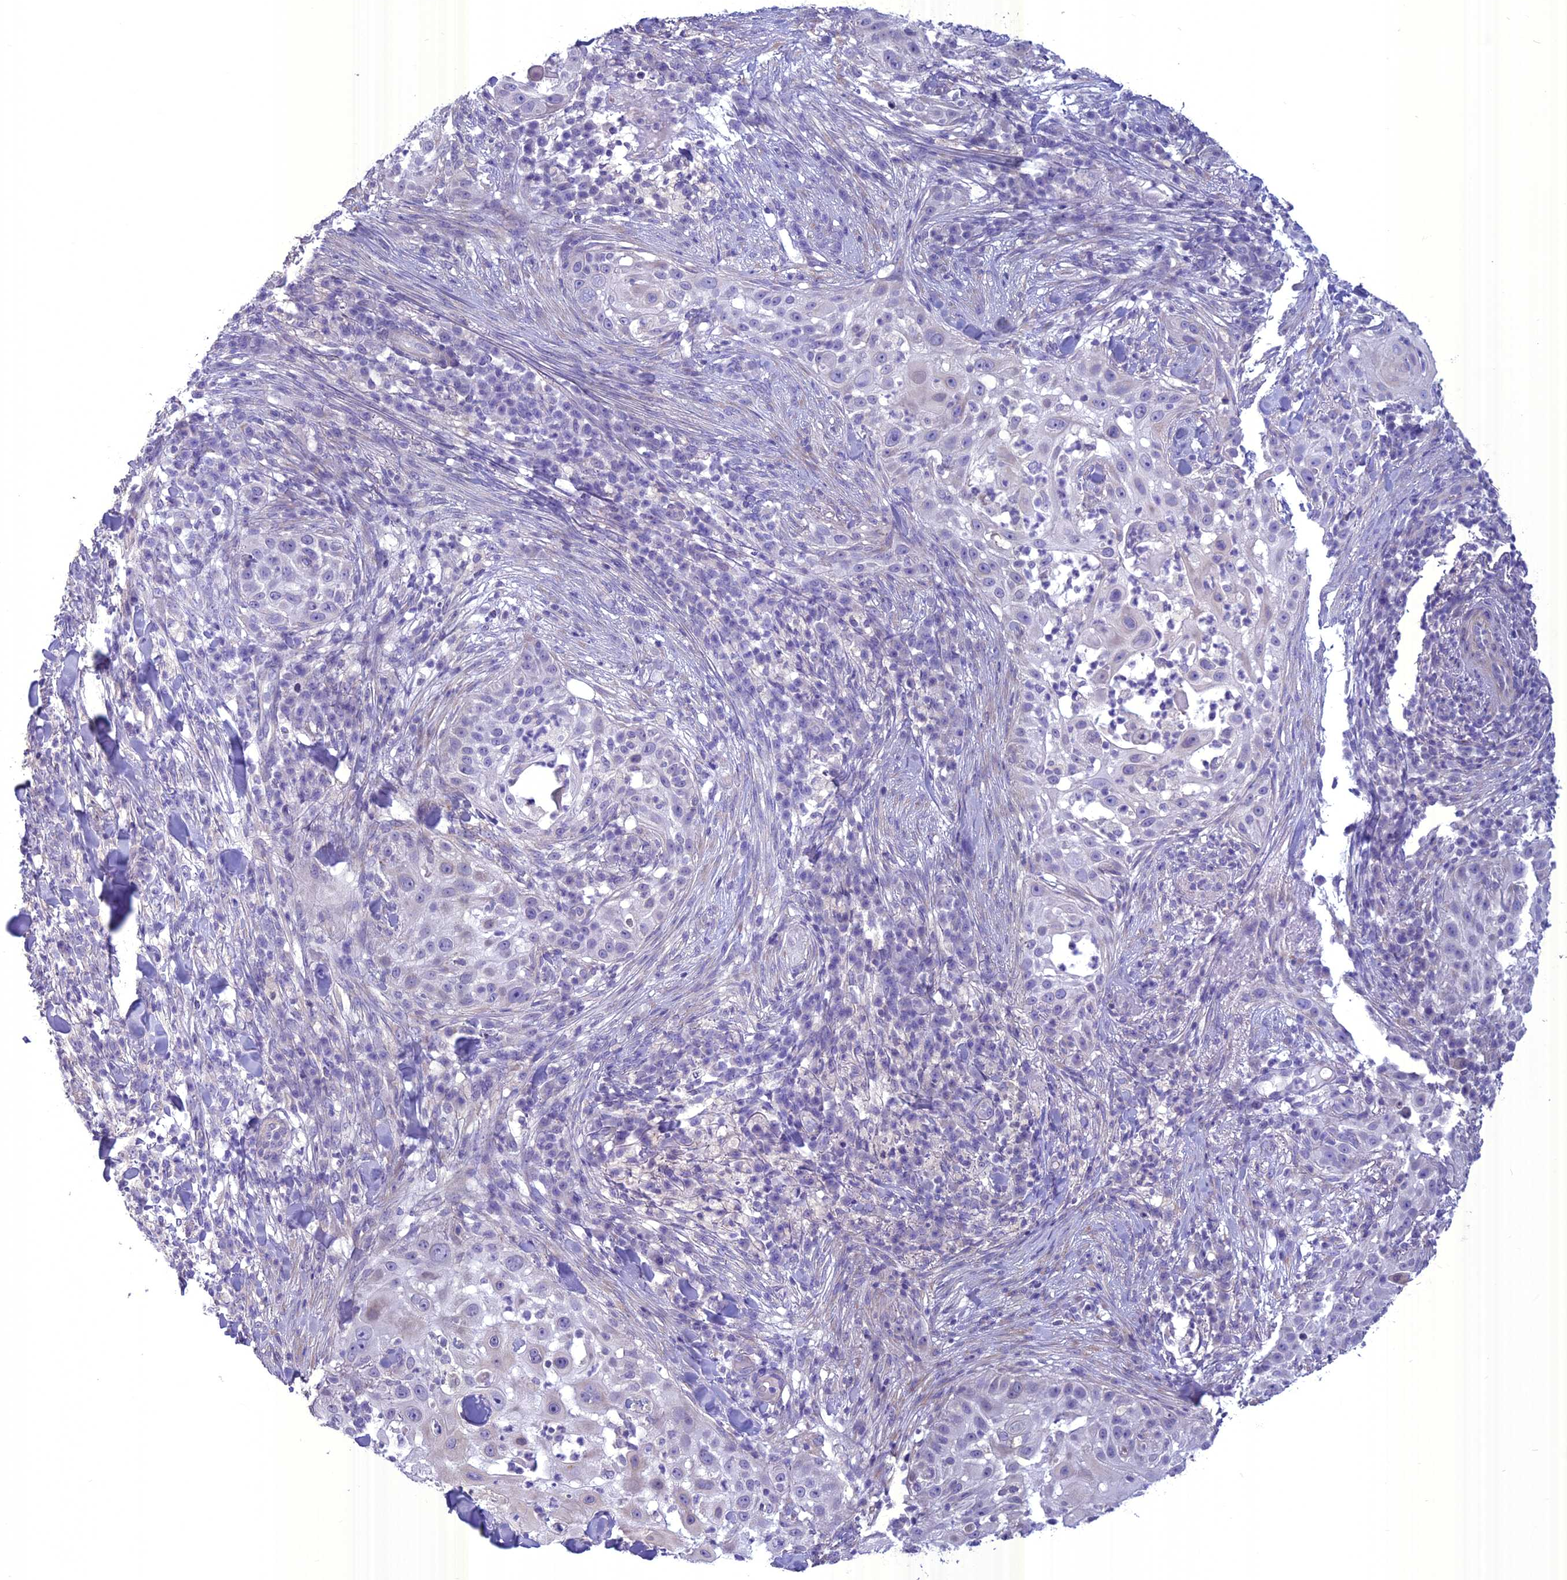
{"staining": {"intensity": "negative", "quantity": "none", "location": "none"}, "tissue": "skin cancer", "cell_type": "Tumor cells", "image_type": "cancer", "snomed": [{"axis": "morphology", "description": "Squamous cell carcinoma, NOS"}, {"axis": "topography", "description": "Skin"}], "caption": "A micrograph of skin cancer (squamous cell carcinoma) stained for a protein reveals no brown staining in tumor cells.", "gene": "SPHKAP", "patient": {"sex": "female", "age": 44}}